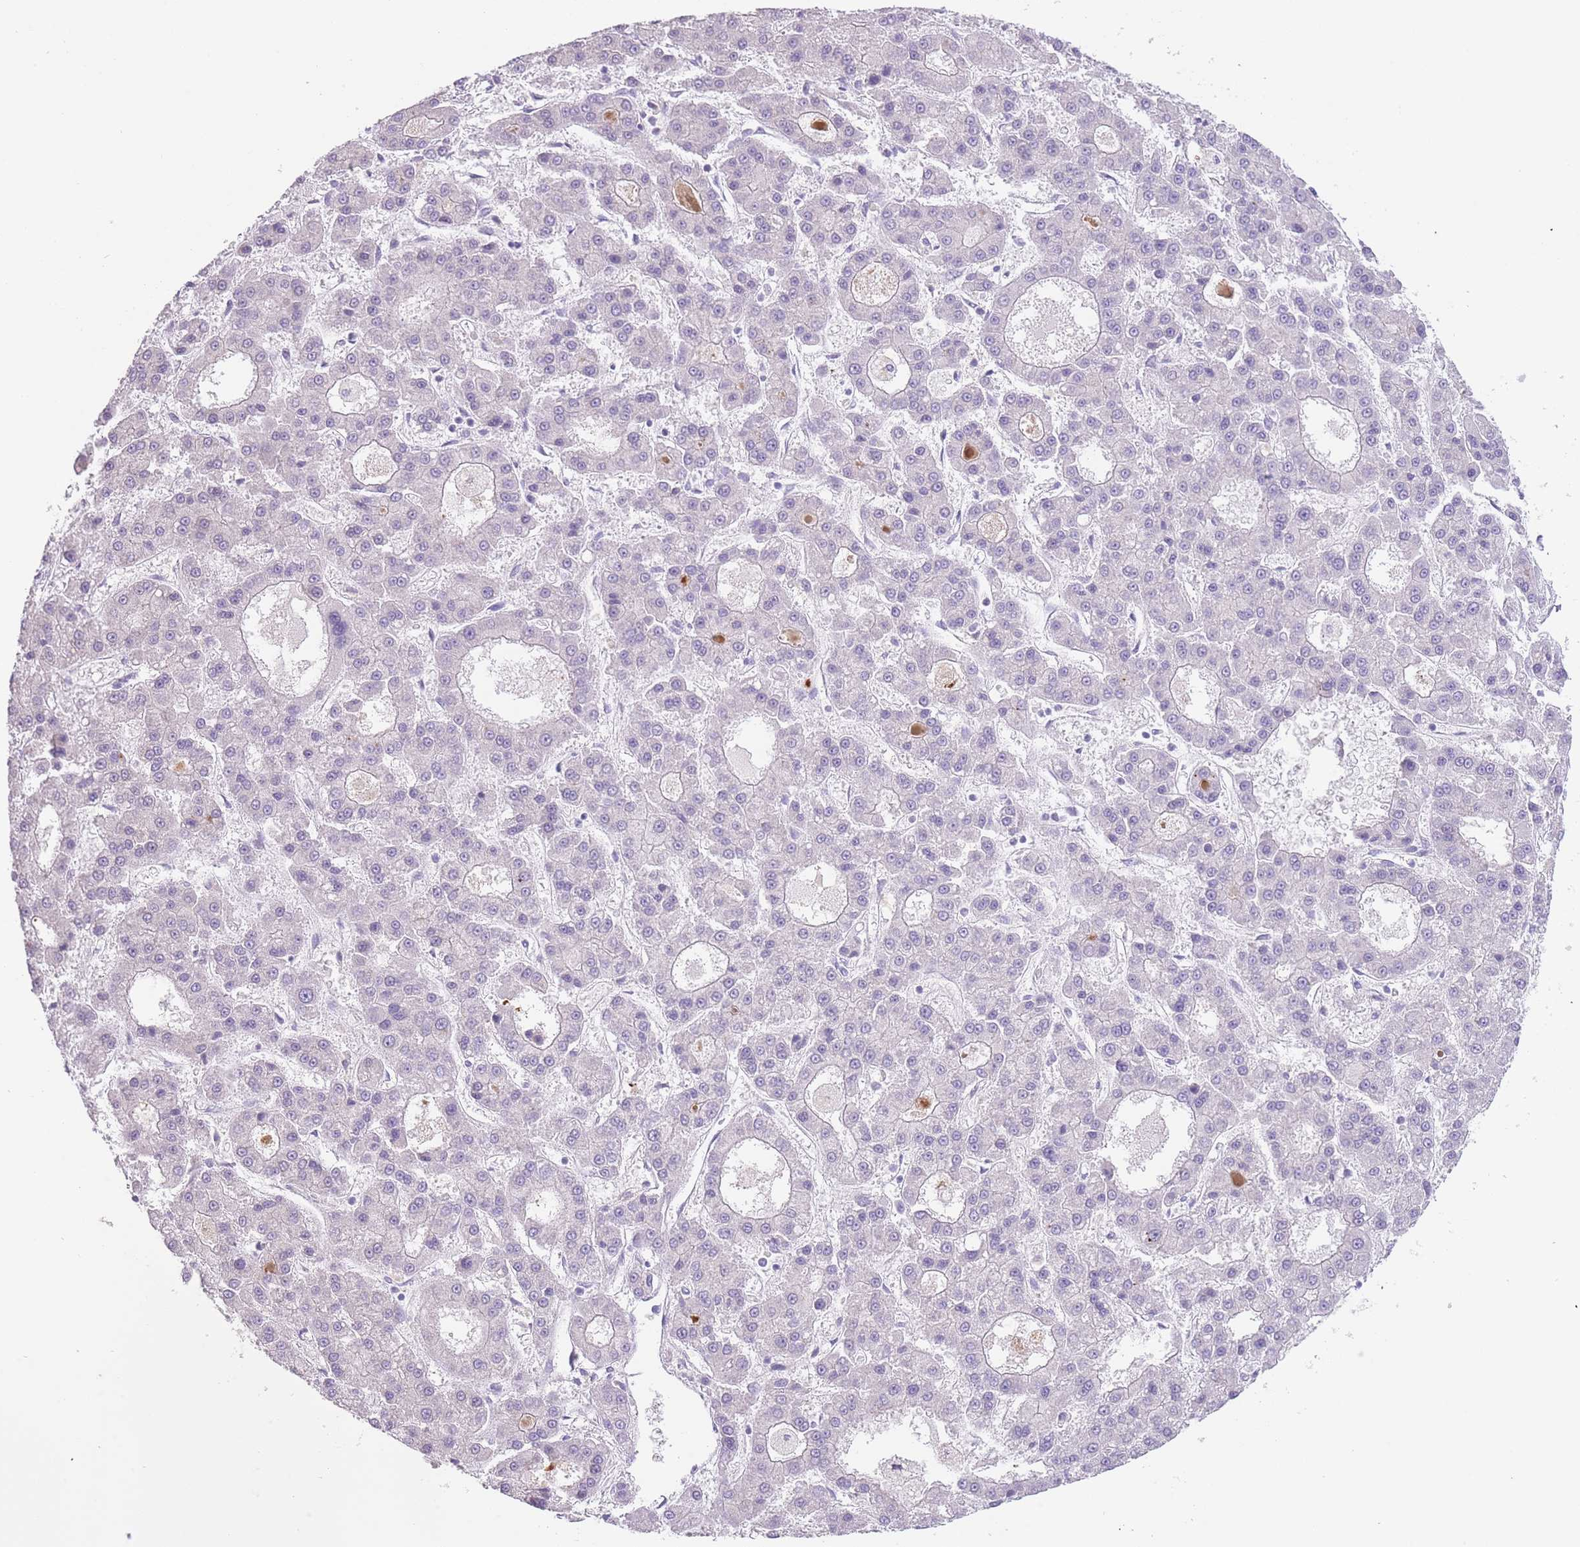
{"staining": {"intensity": "negative", "quantity": "none", "location": "none"}, "tissue": "liver cancer", "cell_type": "Tumor cells", "image_type": "cancer", "snomed": [{"axis": "morphology", "description": "Carcinoma, Hepatocellular, NOS"}, {"axis": "topography", "description": "Liver"}], "caption": "Immunohistochemical staining of human hepatocellular carcinoma (liver) exhibits no significant staining in tumor cells. (DAB immunohistochemistry, high magnification).", "gene": "IMPG1", "patient": {"sex": "male", "age": 70}}